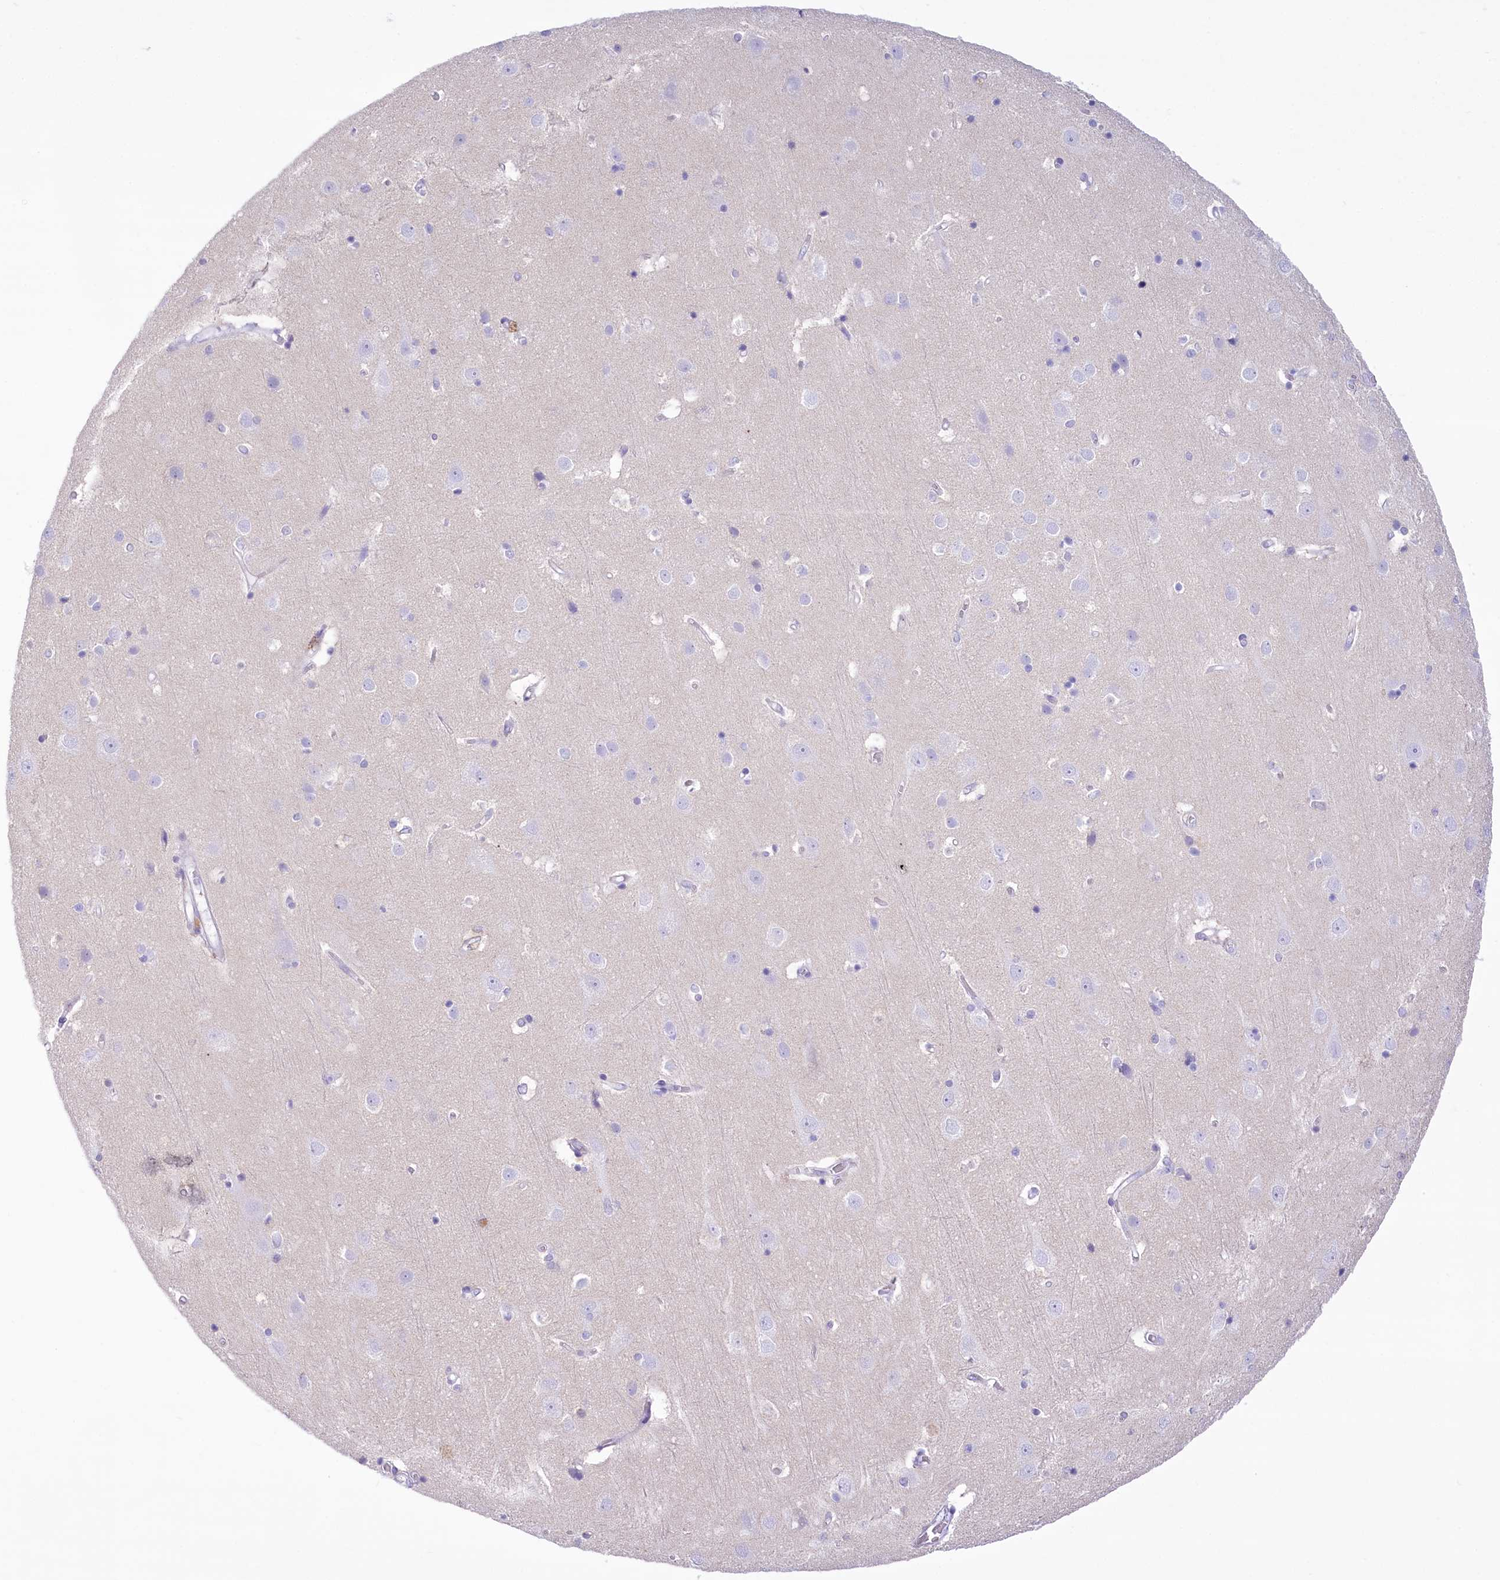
{"staining": {"intensity": "negative", "quantity": "none", "location": "none"}, "tissue": "cerebral cortex", "cell_type": "Endothelial cells", "image_type": "normal", "snomed": [{"axis": "morphology", "description": "Normal tissue, NOS"}, {"axis": "topography", "description": "Cerebral cortex"}], "caption": "The micrograph shows no staining of endothelial cells in benign cerebral cortex.", "gene": "PBLD", "patient": {"sex": "male", "age": 54}}